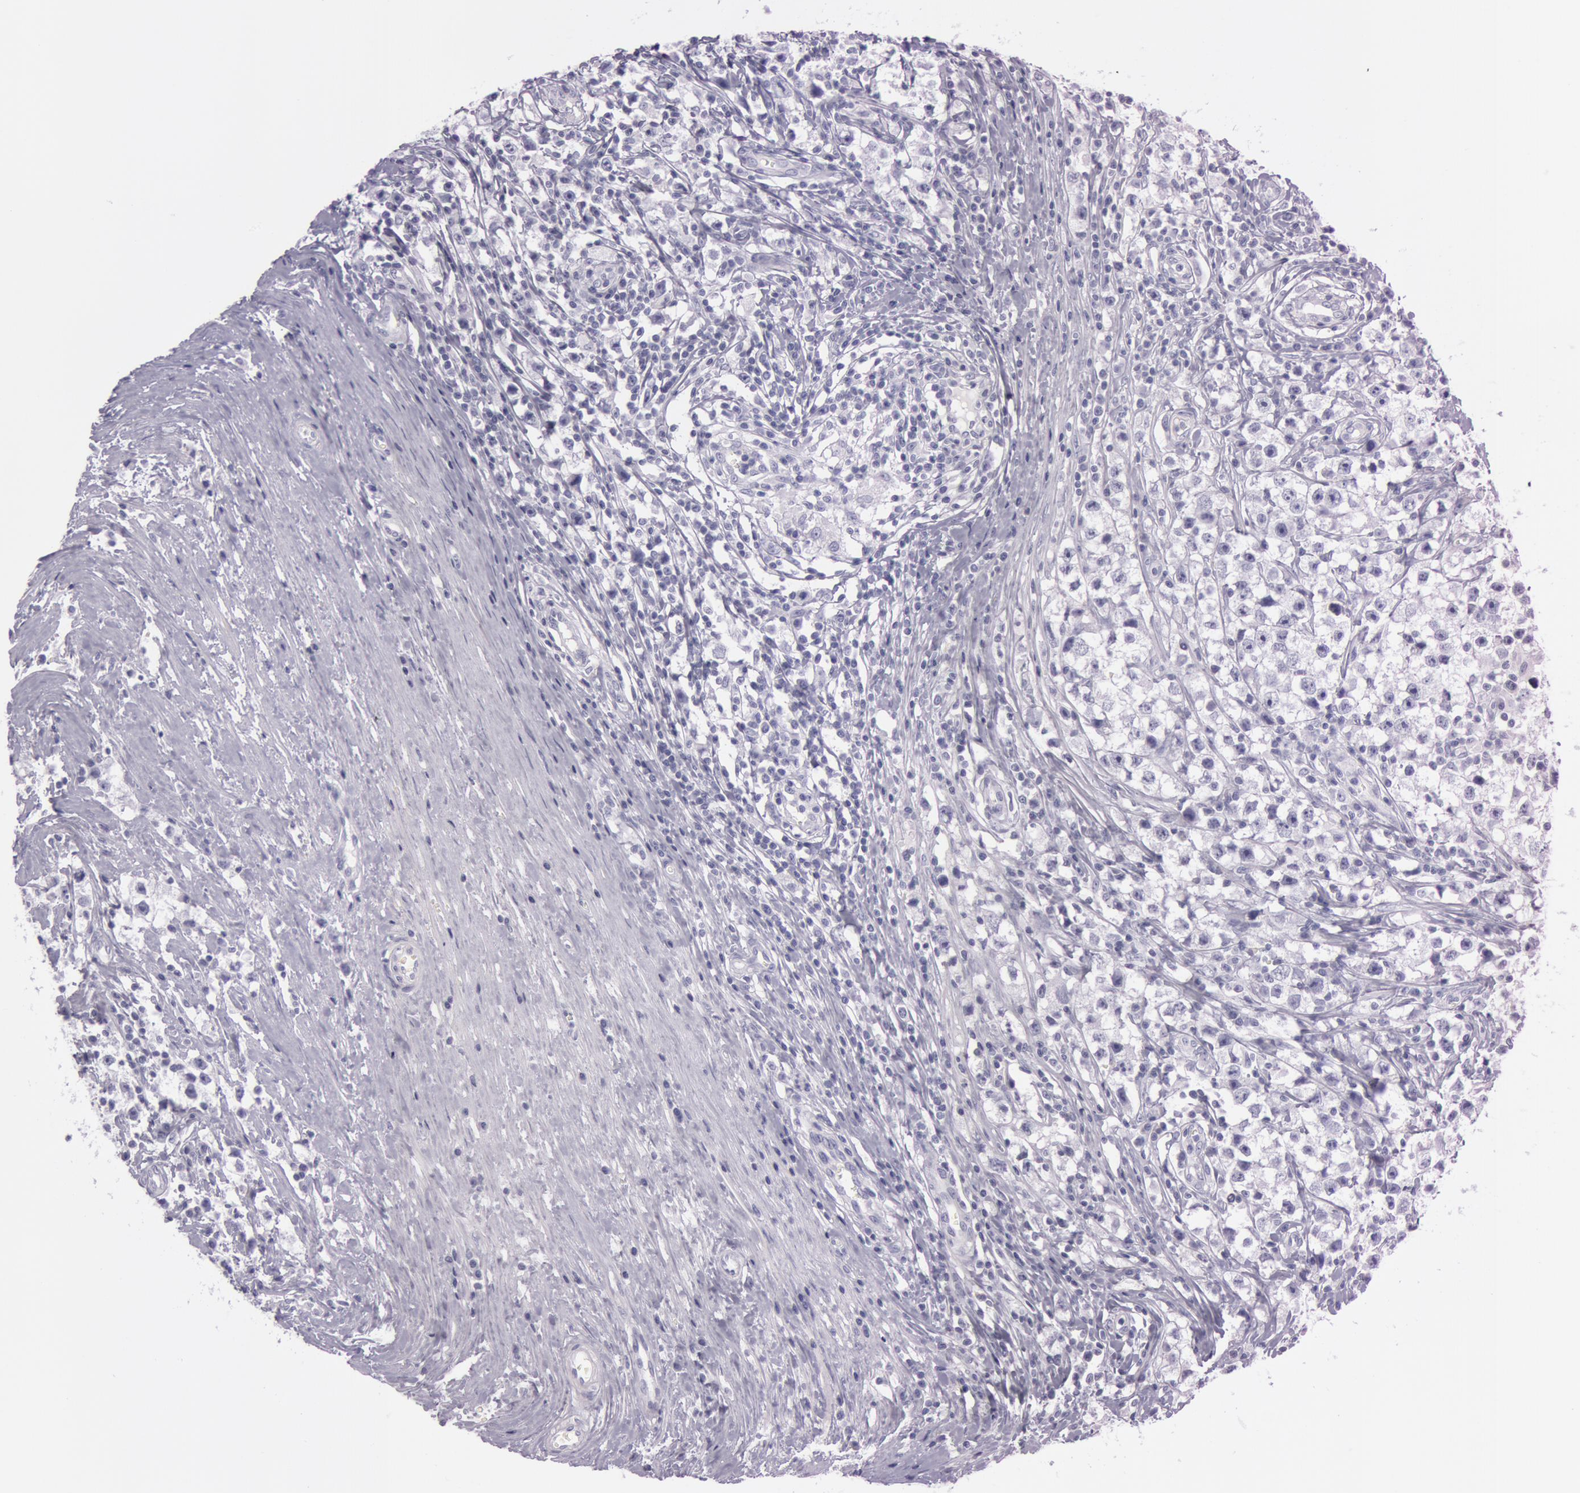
{"staining": {"intensity": "negative", "quantity": "none", "location": "none"}, "tissue": "testis cancer", "cell_type": "Tumor cells", "image_type": "cancer", "snomed": [{"axis": "morphology", "description": "Seminoma, NOS"}, {"axis": "topography", "description": "Testis"}], "caption": "High magnification brightfield microscopy of testis cancer stained with DAB (3,3'-diaminobenzidine) (brown) and counterstained with hematoxylin (blue): tumor cells show no significant expression. The staining is performed using DAB (3,3'-diaminobenzidine) brown chromogen with nuclei counter-stained in using hematoxylin.", "gene": "FOLH1", "patient": {"sex": "male", "age": 35}}